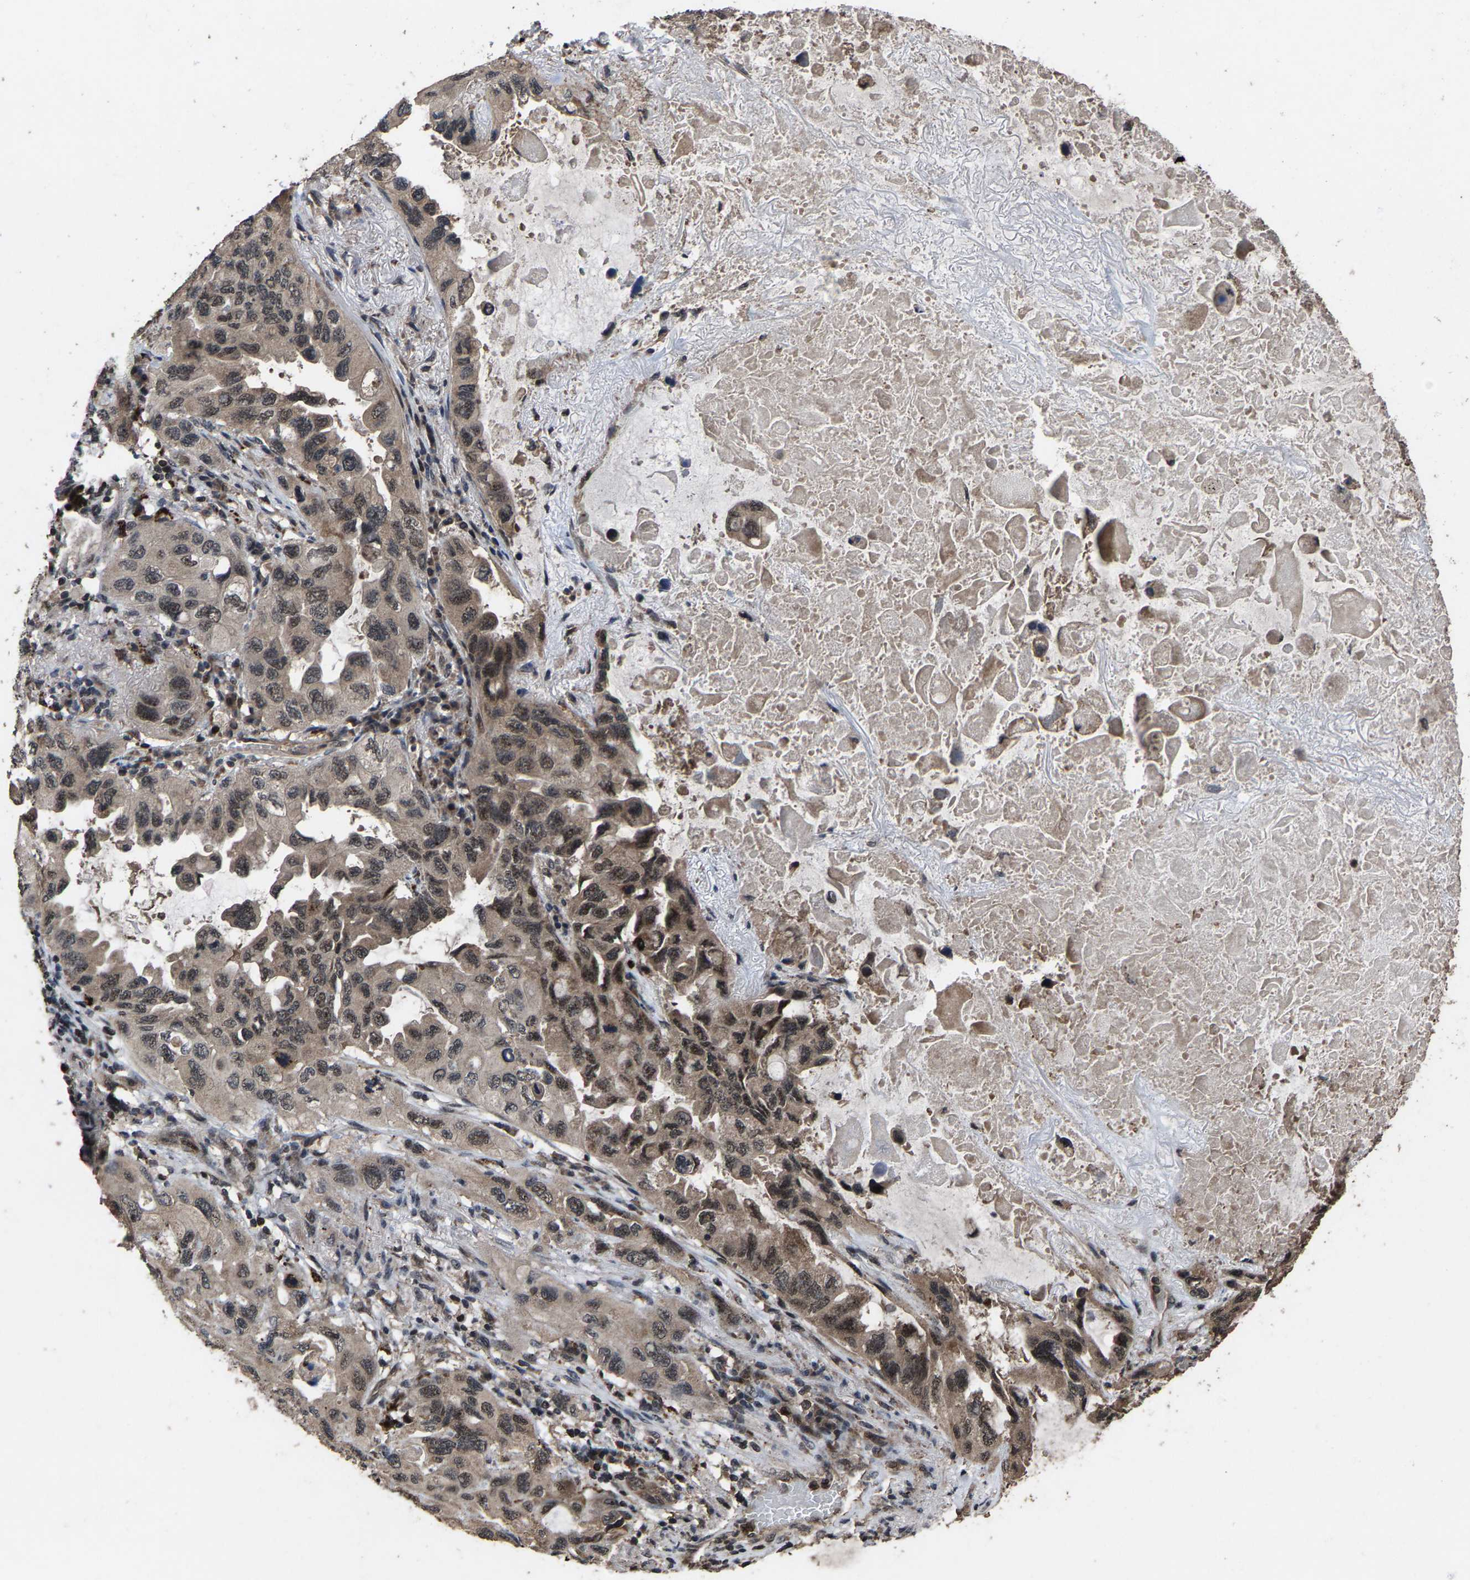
{"staining": {"intensity": "weak", "quantity": "25%-75%", "location": "cytoplasmic/membranous"}, "tissue": "lung cancer", "cell_type": "Tumor cells", "image_type": "cancer", "snomed": [{"axis": "morphology", "description": "Squamous cell carcinoma, NOS"}, {"axis": "topography", "description": "Lung"}], "caption": "Lung cancer stained with a protein marker demonstrates weak staining in tumor cells.", "gene": "HAUS6", "patient": {"sex": "female", "age": 73}}